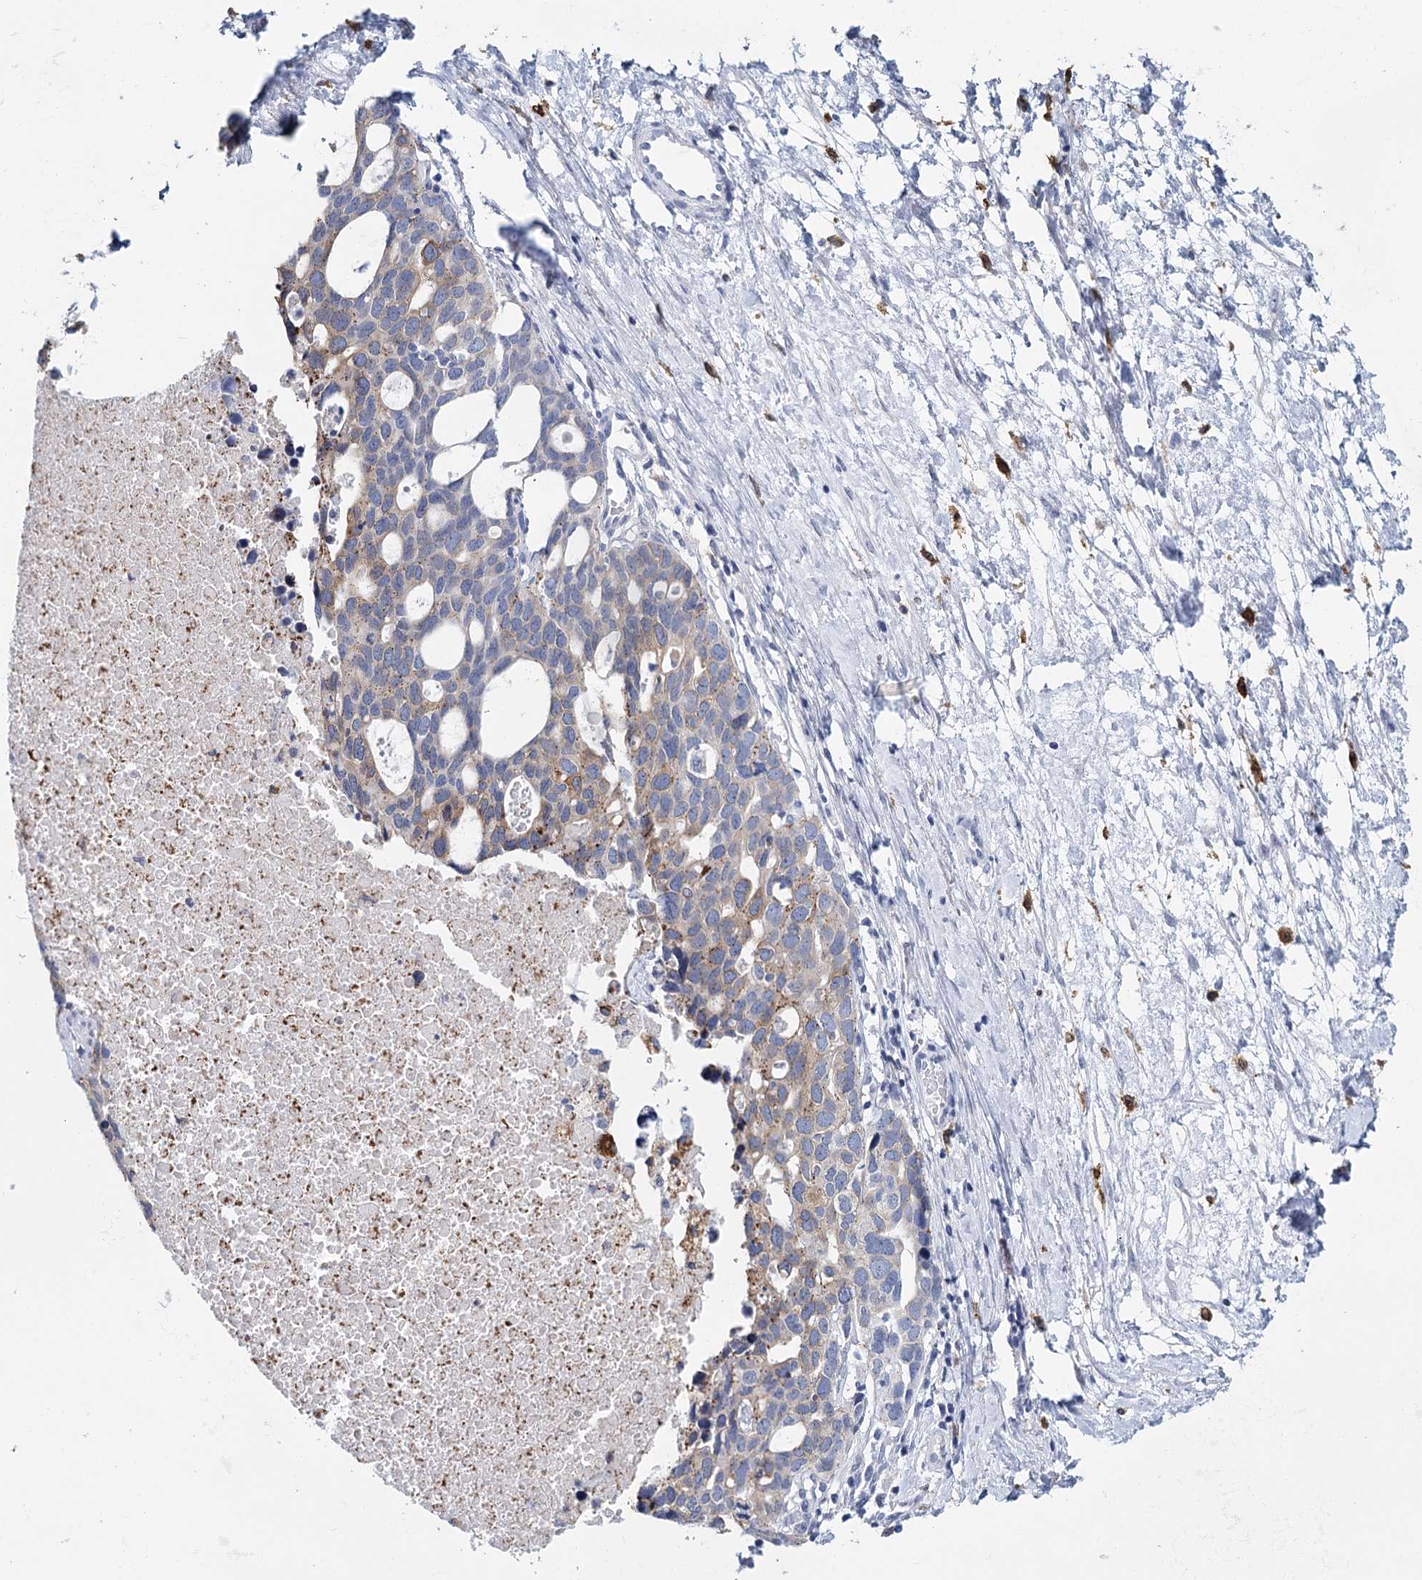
{"staining": {"intensity": "weak", "quantity": "<25%", "location": "cytoplasmic/membranous"}, "tissue": "ovarian cancer", "cell_type": "Tumor cells", "image_type": "cancer", "snomed": [{"axis": "morphology", "description": "Cystadenocarcinoma, serous, NOS"}, {"axis": "topography", "description": "Ovary"}], "caption": "The photomicrograph exhibits no staining of tumor cells in ovarian cancer (serous cystadenocarcinoma).", "gene": "METTL7B", "patient": {"sex": "female", "age": 54}}